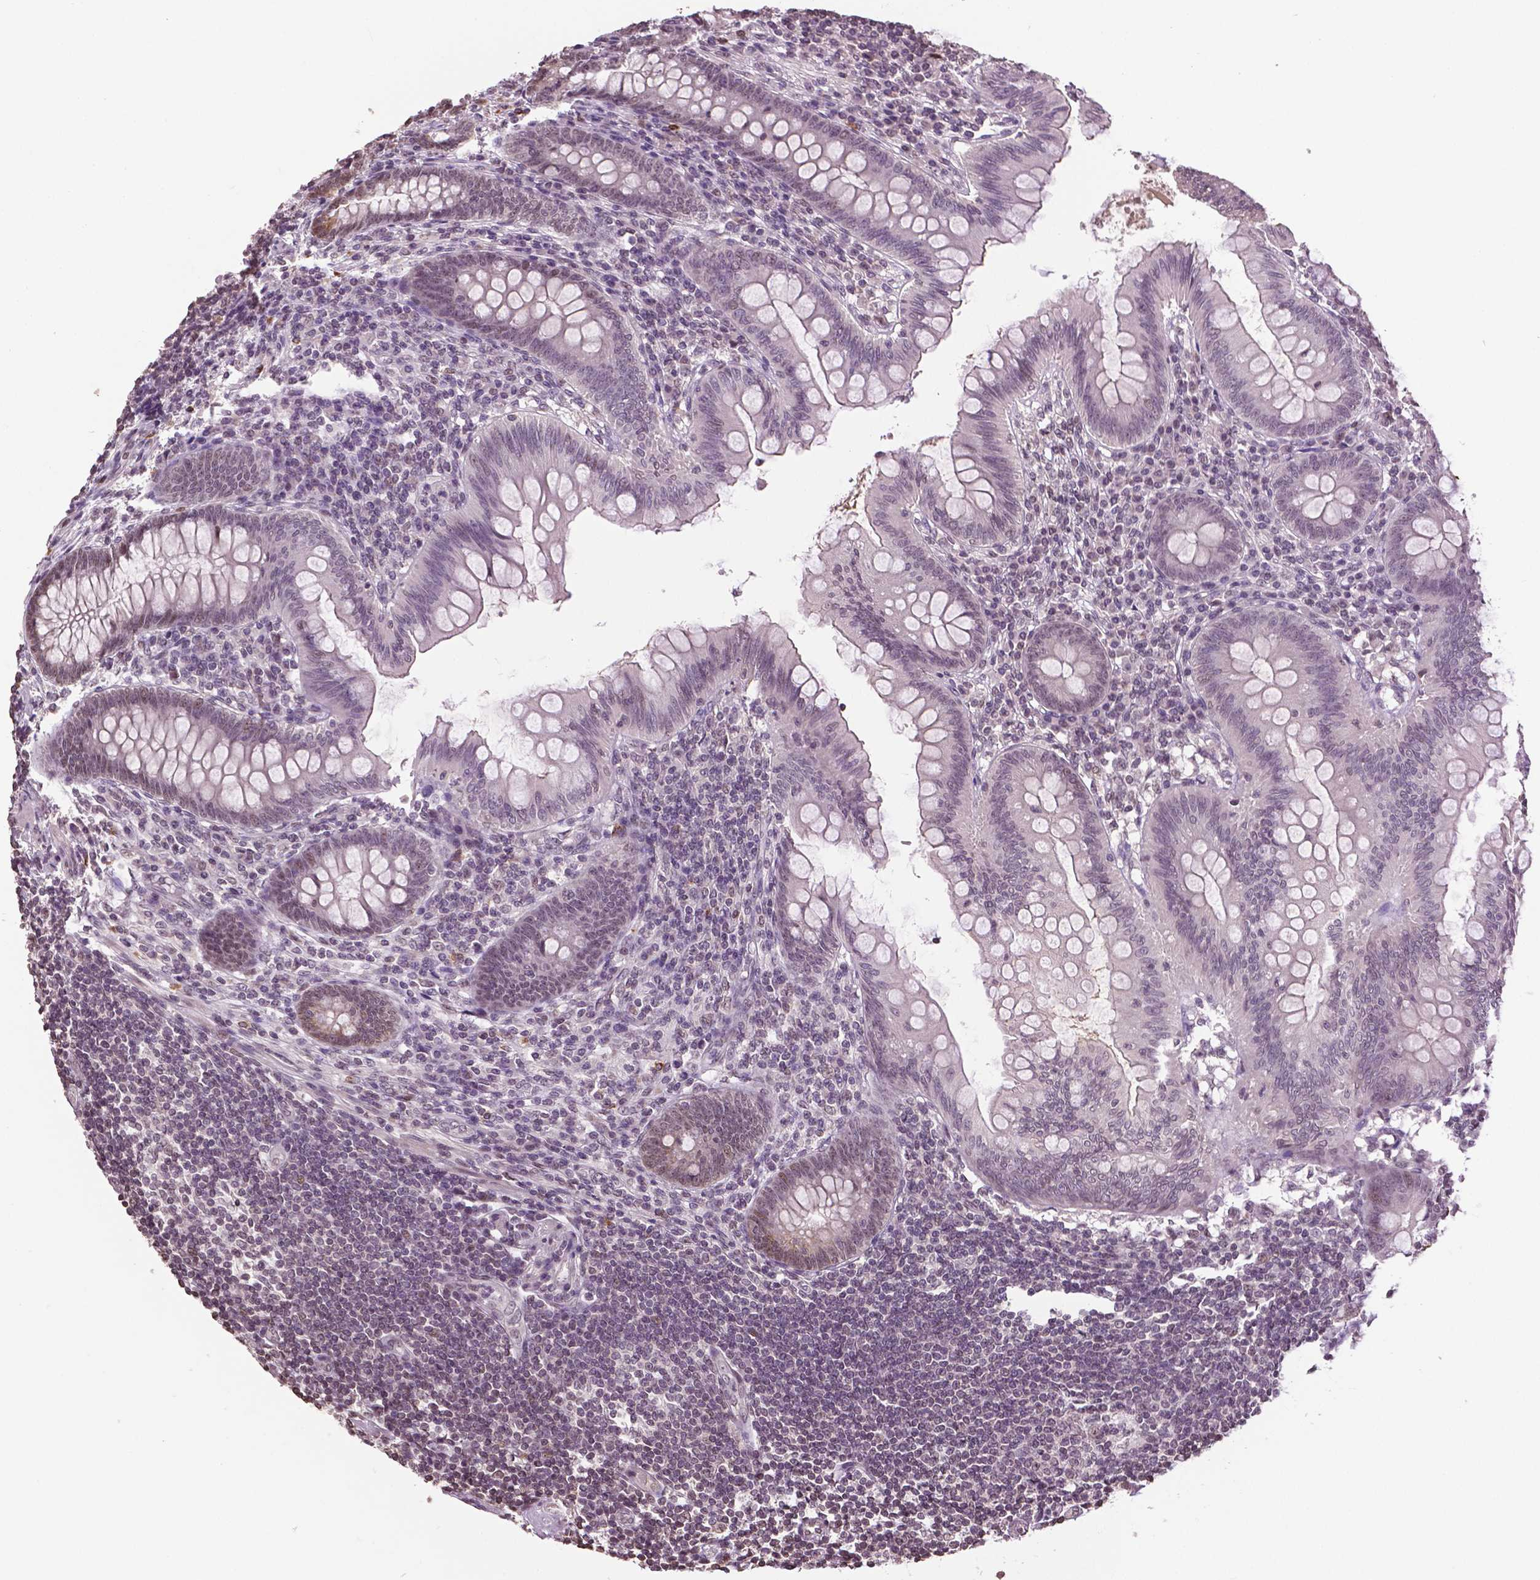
{"staining": {"intensity": "moderate", "quantity": "25%-75%", "location": "nuclear"}, "tissue": "appendix", "cell_type": "Glandular cells", "image_type": "normal", "snomed": [{"axis": "morphology", "description": "Normal tissue, NOS"}, {"axis": "topography", "description": "Appendix"}], "caption": "Glandular cells demonstrate medium levels of moderate nuclear staining in approximately 25%-75% of cells in benign appendix.", "gene": "DLX5", "patient": {"sex": "female", "age": 57}}